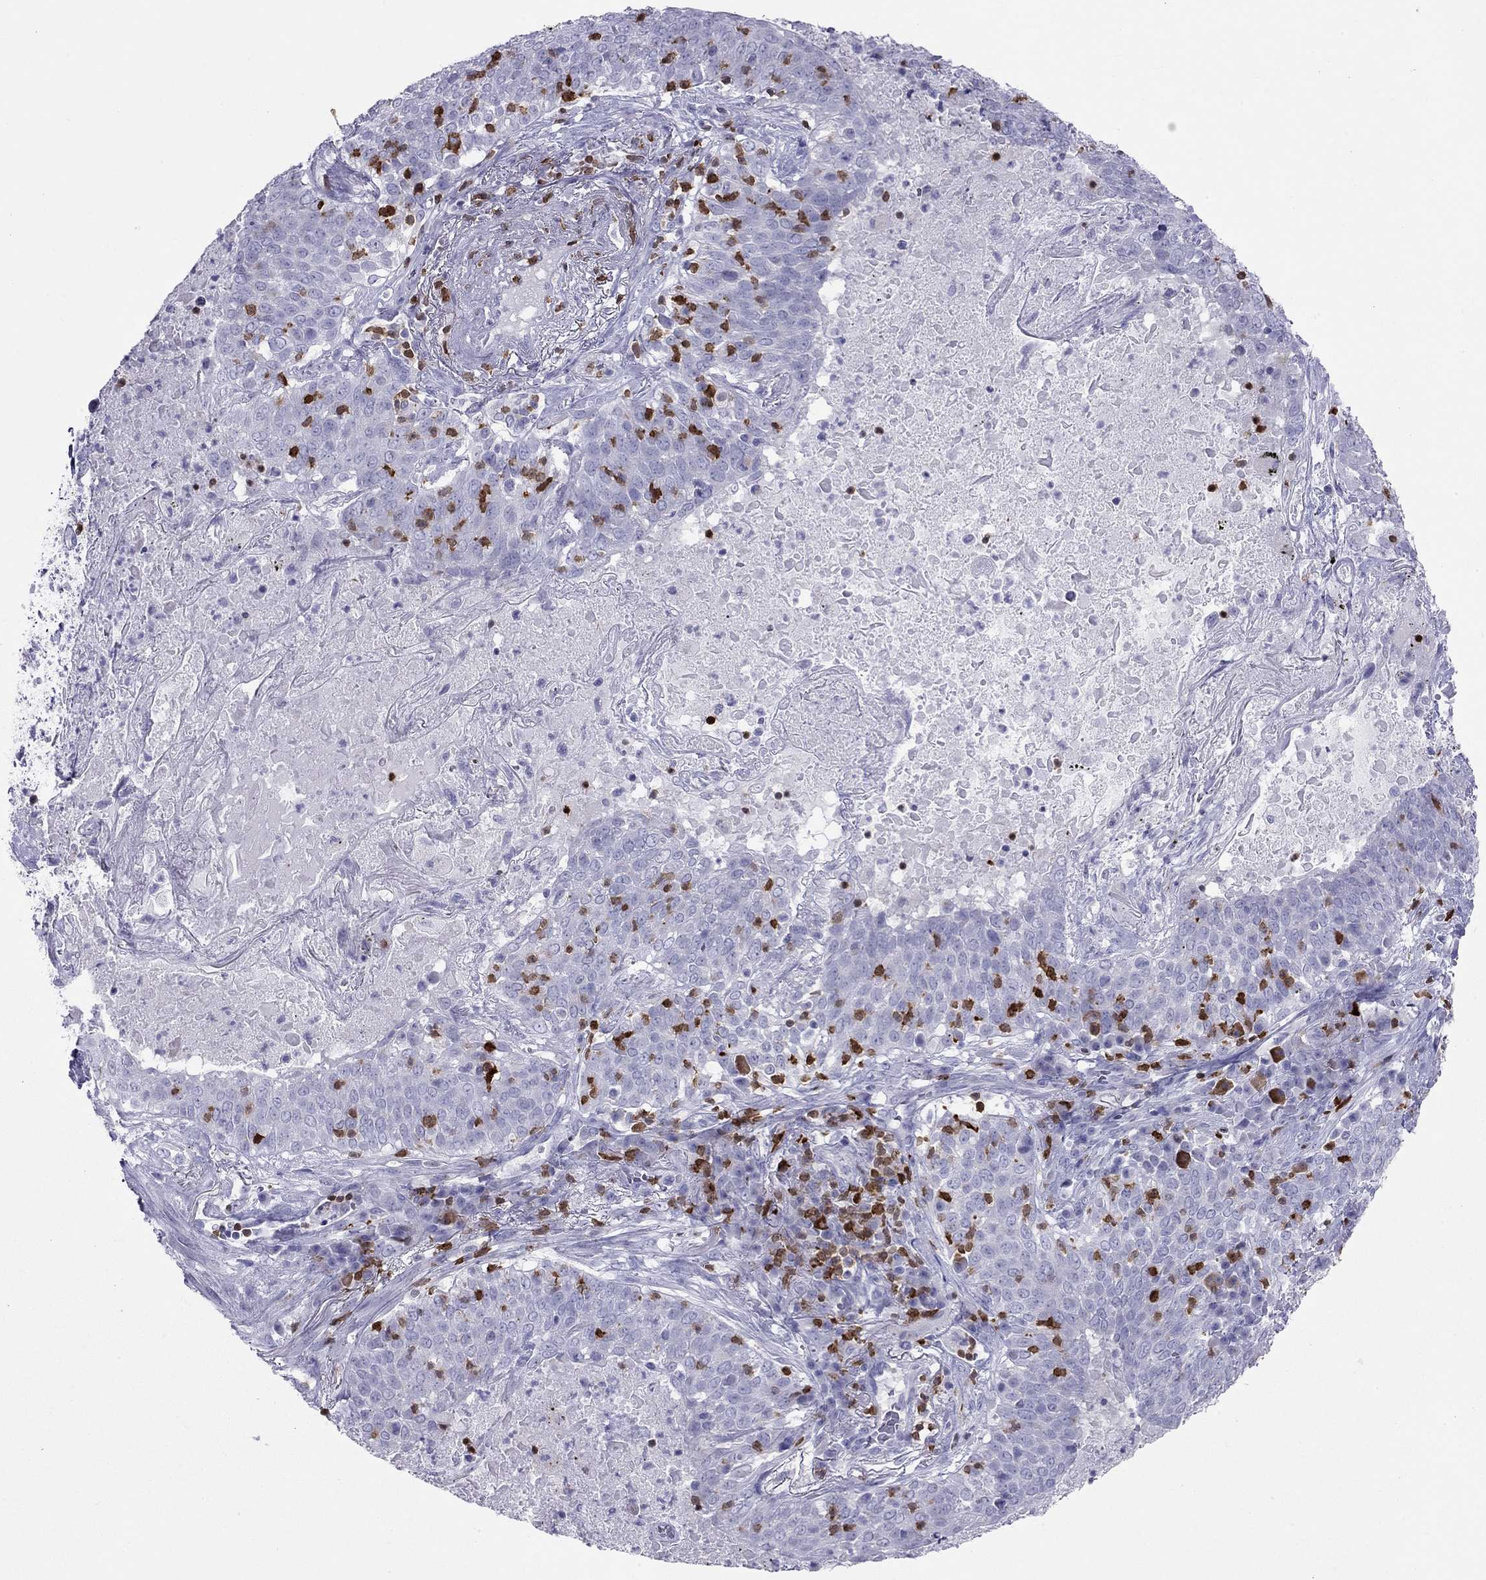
{"staining": {"intensity": "negative", "quantity": "none", "location": "none"}, "tissue": "lung cancer", "cell_type": "Tumor cells", "image_type": "cancer", "snomed": [{"axis": "morphology", "description": "Squamous cell carcinoma, NOS"}, {"axis": "topography", "description": "Lung"}], "caption": "There is no significant staining in tumor cells of lung cancer (squamous cell carcinoma). Brightfield microscopy of immunohistochemistry (IHC) stained with DAB (3,3'-diaminobenzidine) (brown) and hematoxylin (blue), captured at high magnification.", "gene": "SH2D2A", "patient": {"sex": "male", "age": 82}}